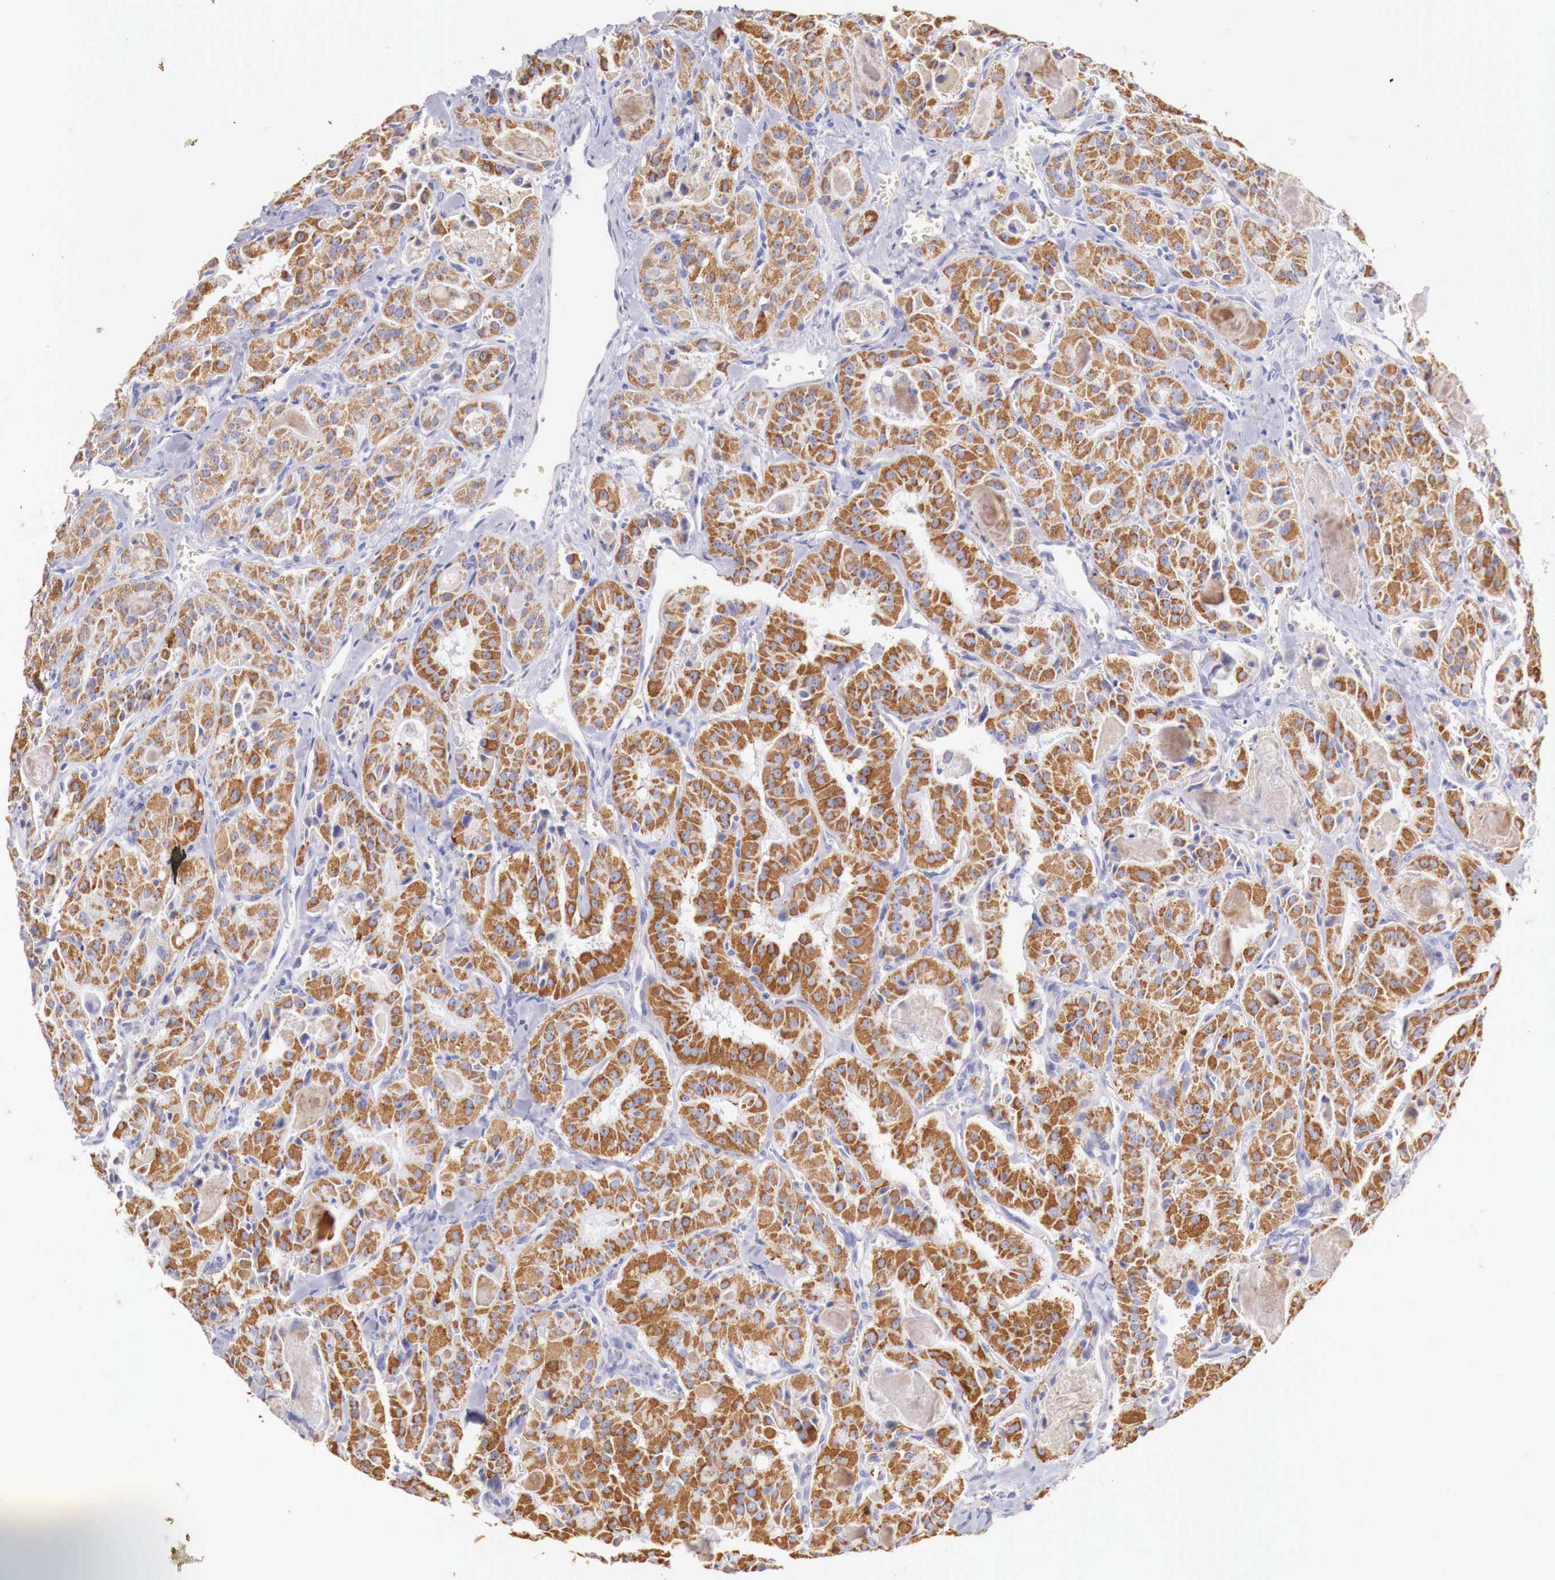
{"staining": {"intensity": "strong", "quantity": ">75%", "location": "cytoplasmic/membranous"}, "tissue": "thyroid cancer", "cell_type": "Tumor cells", "image_type": "cancer", "snomed": [{"axis": "morphology", "description": "Carcinoma, NOS"}, {"axis": "topography", "description": "Thyroid gland"}], "caption": "Immunohistochemistry (IHC) of human thyroid cancer (carcinoma) exhibits high levels of strong cytoplasmic/membranous positivity in approximately >75% of tumor cells. (Brightfield microscopy of DAB IHC at high magnification).", "gene": "IDH3G", "patient": {"sex": "male", "age": 76}}